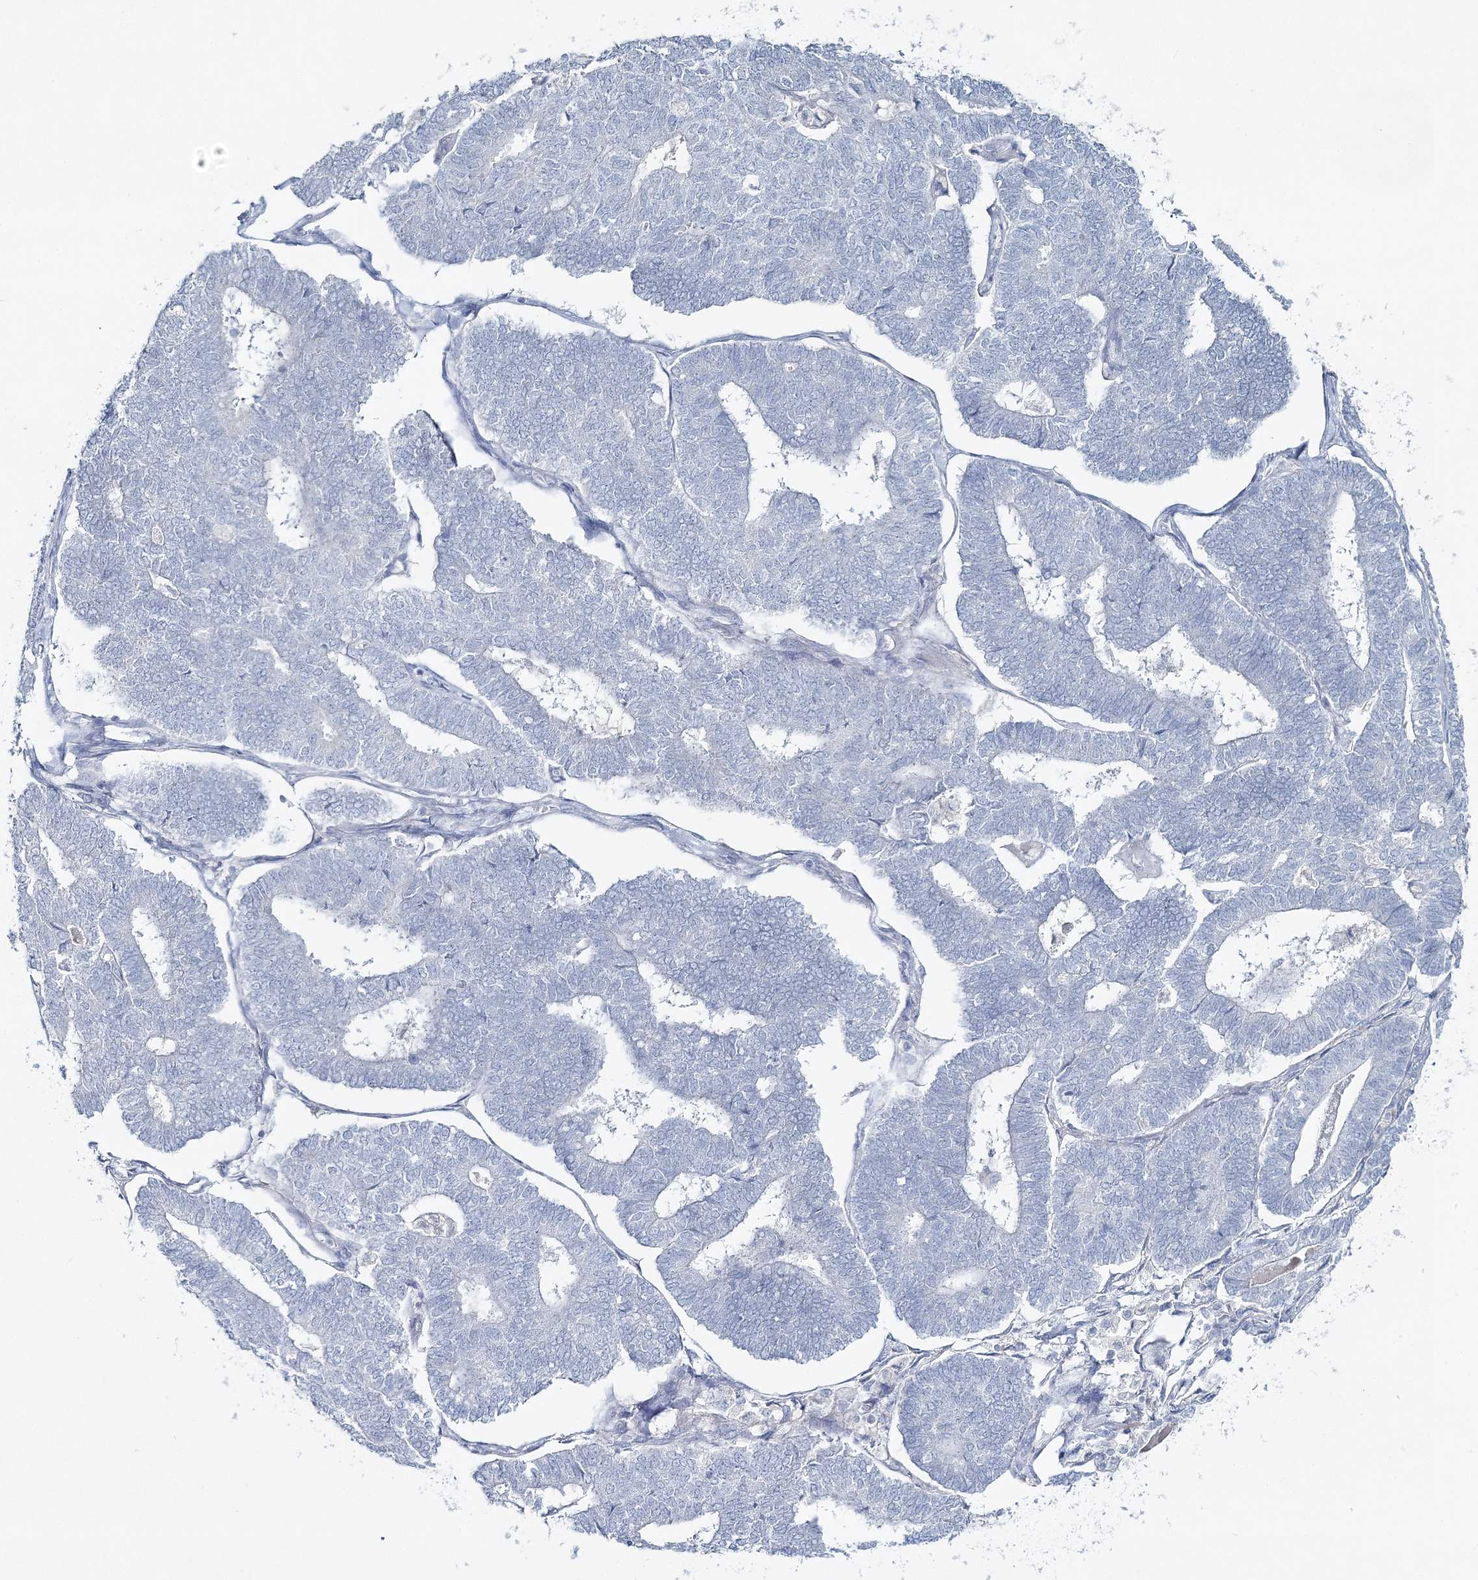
{"staining": {"intensity": "negative", "quantity": "none", "location": "none"}, "tissue": "endometrial cancer", "cell_type": "Tumor cells", "image_type": "cancer", "snomed": [{"axis": "morphology", "description": "Adenocarcinoma, NOS"}, {"axis": "topography", "description": "Endometrium"}], "caption": "Immunohistochemical staining of endometrial adenocarcinoma reveals no significant staining in tumor cells.", "gene": "GCKR", "patient": {"sex": "female", "age": 70}}